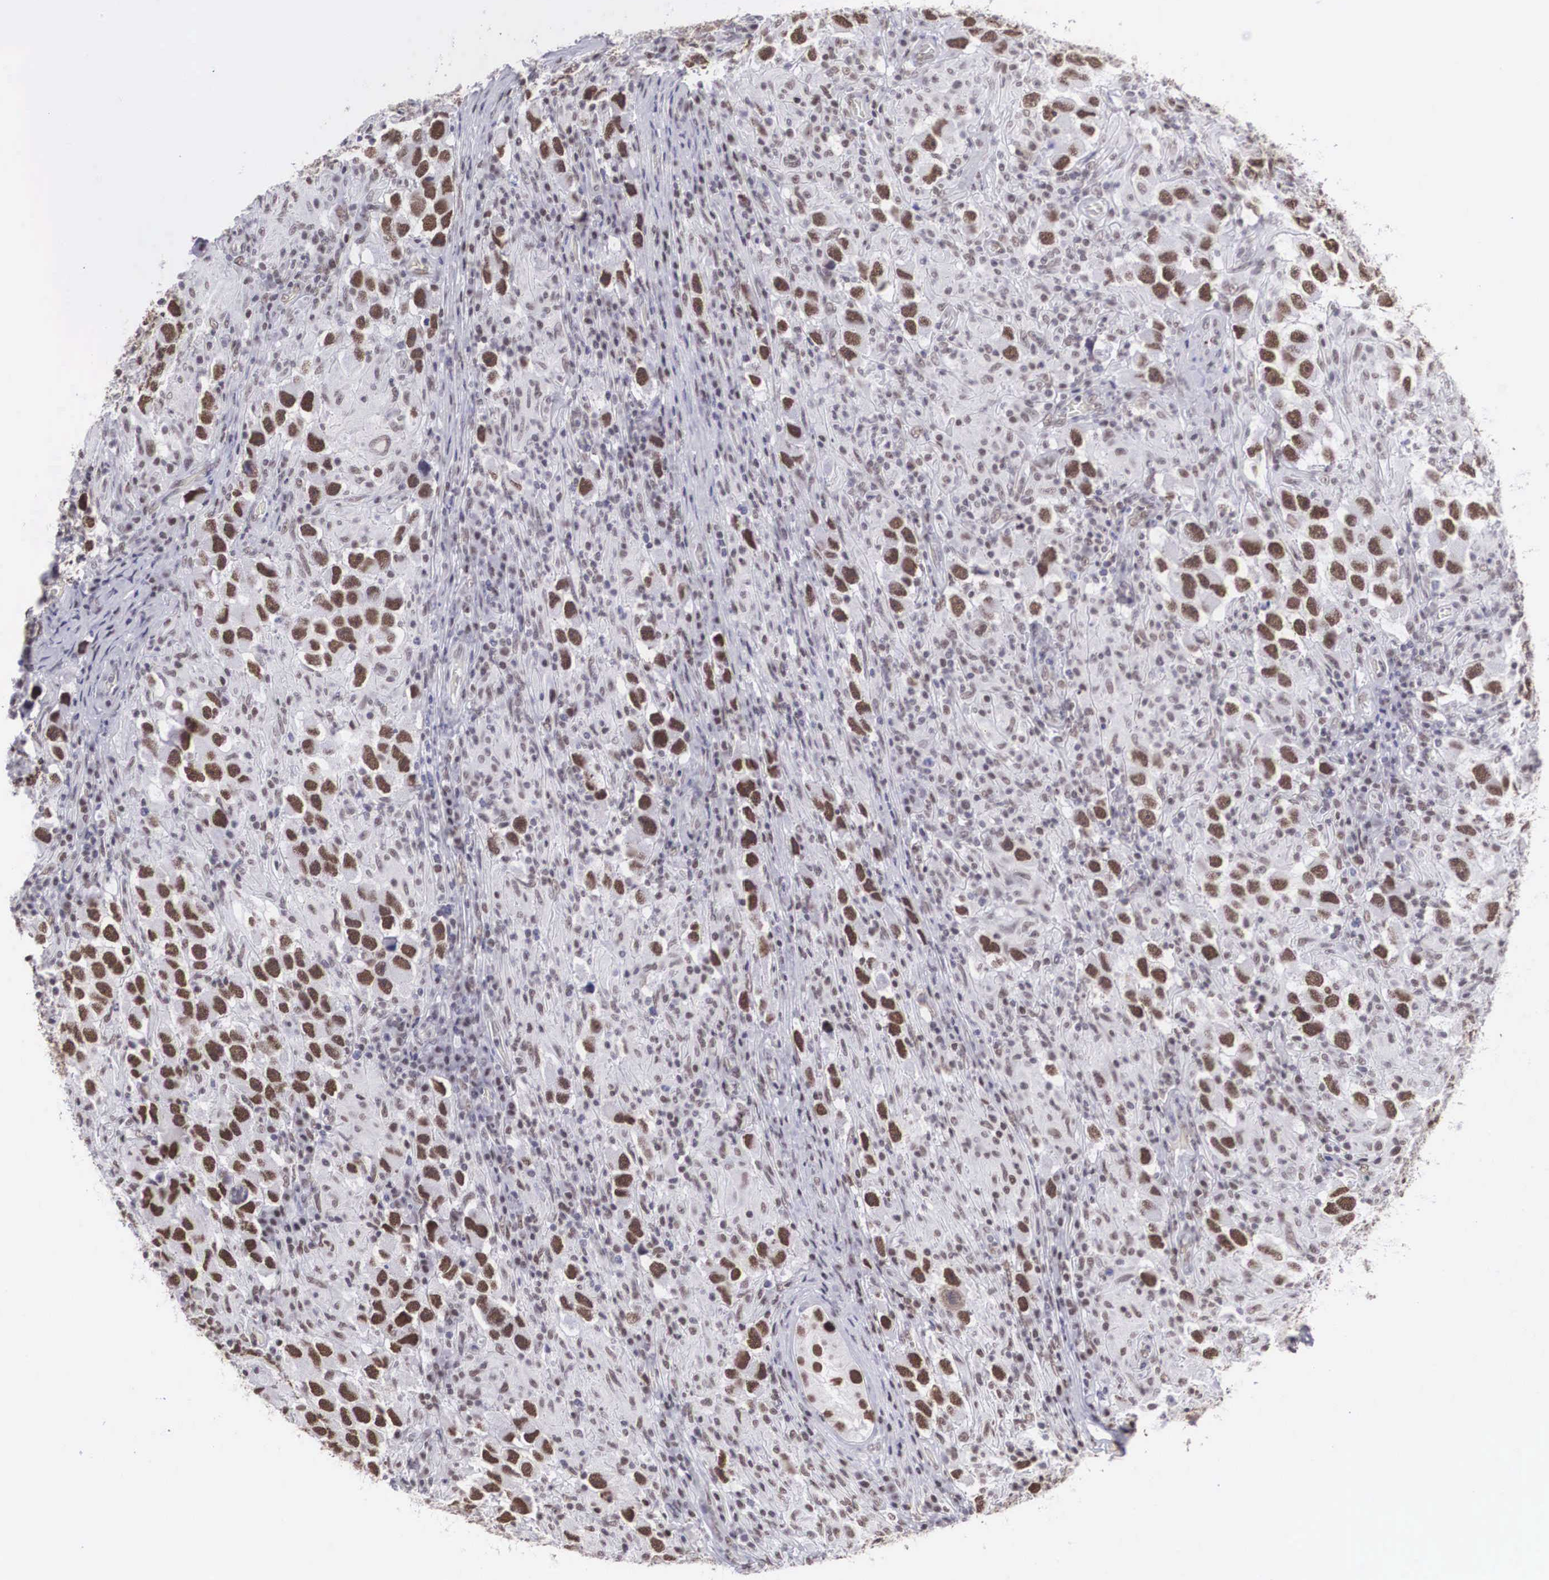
{"staining": {"intensity": "strong", "quantity": ">75%", "location": "nuclear"}, "tissue": "testis cancer", "cell_type": "Tumor cells", "image_type": "cancer", "snomed": [{"axis": "morphology", "description": "Carcinoma, Embryonal, NOS"}, {"axis": "topography", "description": "Testis"}], "caption": "Testis cancer stained with a protein marker demonstrates strong staining in tumor cells.", "gene": "CSTF2", "patient": {"sex": "male", "age": 21}}